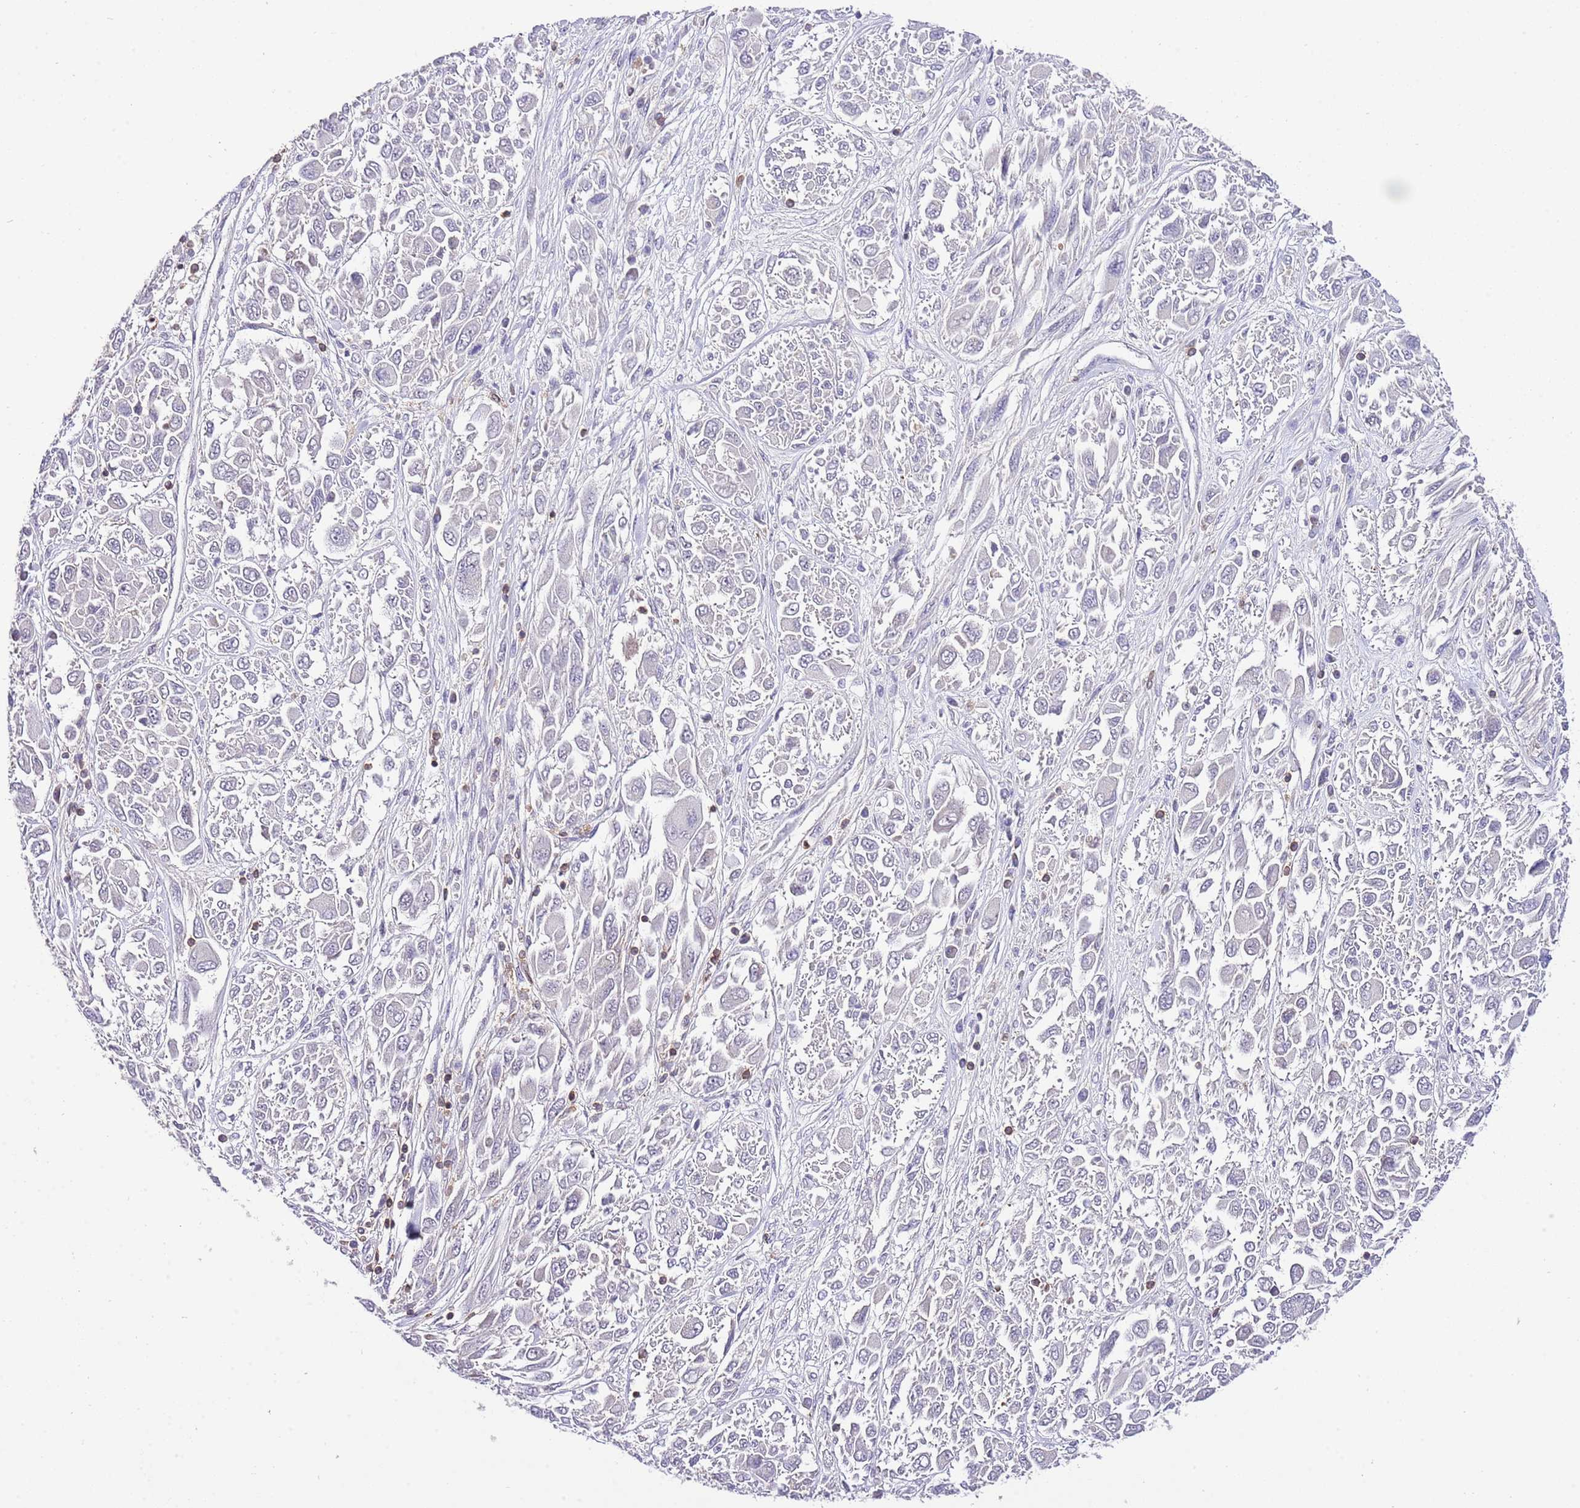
{"staining": {"intensity": "negative", "quantity": "none", "location": "none"}, "tissue": "melanoma", "cell_type": "Tumor cells", "image_type": "cancer", "snomed": [{"axis": "morphology", "description": "Malignant melanoma, NOS"}, {"axis": "topography", "description": "Skin"}], "caption": "A high-resolution photomicrograph shows immunohistochemistry (IHC) staining of melanoma, which displays no significant positivity in tumor cells. Brightfield microscopy of immunohistochemistry (IHC) stained with DAB (brown) and hematoxylin (blue), captured at high magnification.", "gene": "EFHD1", "patient": {"sex": "female", "age": 91}}